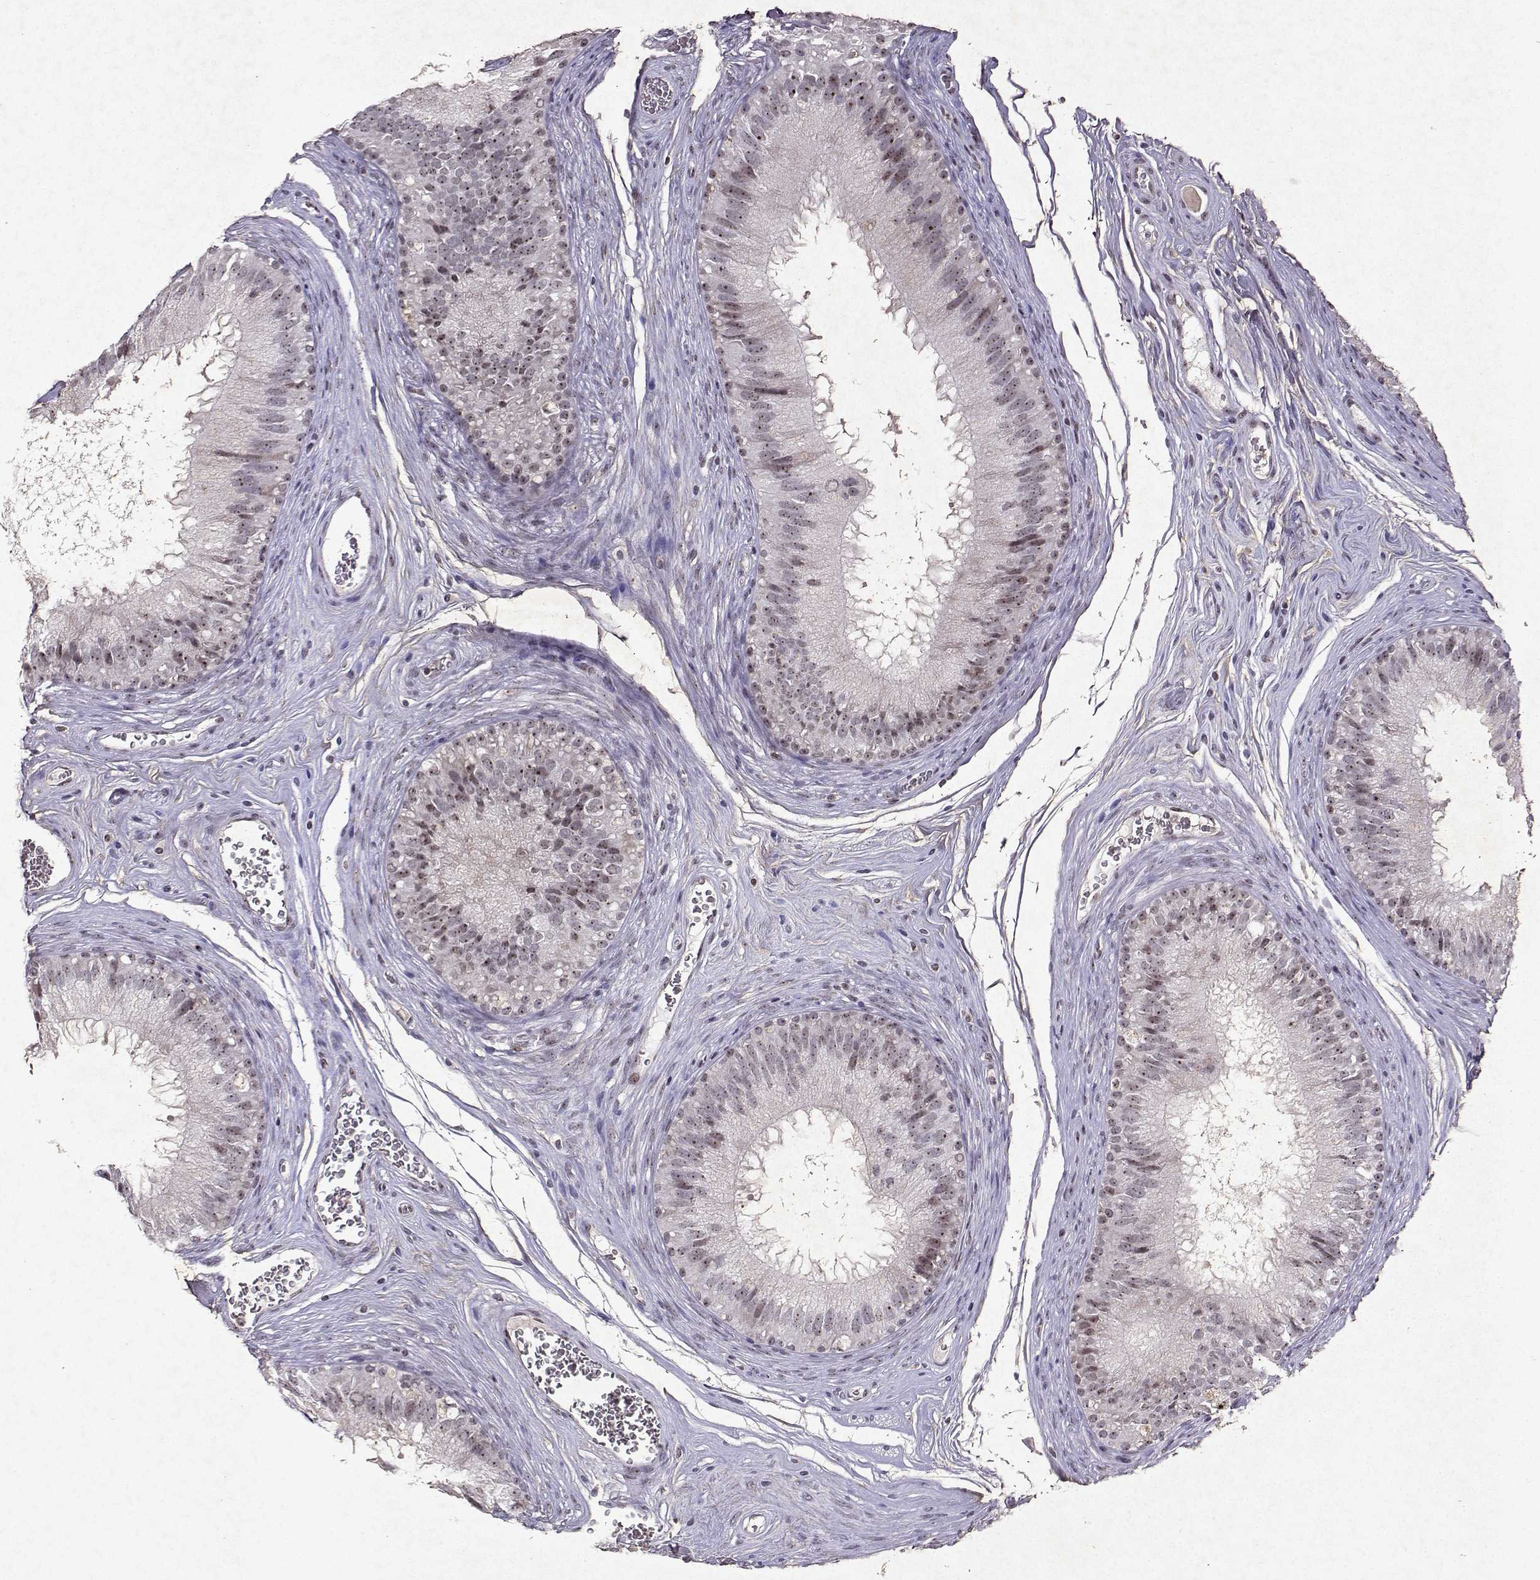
{"staining": {"intensity": "moderate", "quantity": ">75%", "location": "nuclear"}, "tissue": "epididymis", "cell_type": "Glandular cells", "image_type": "normal", "snomed": [{"axis": "morphology", "description": "Normal tissue, NOS"}, {"axis": "topography", "description": "Epididymis"}], "caption": "Immunohistochemical staining of benign human epididymis demonstrates >75% levels of moderate nuclear protein positivity in about >75% of glandular cells. (brown staining indicates protein expression, while blue staining denotes nuclei).", "gene": "DDX56", "patient": {"sex": "male", "age": 37}}